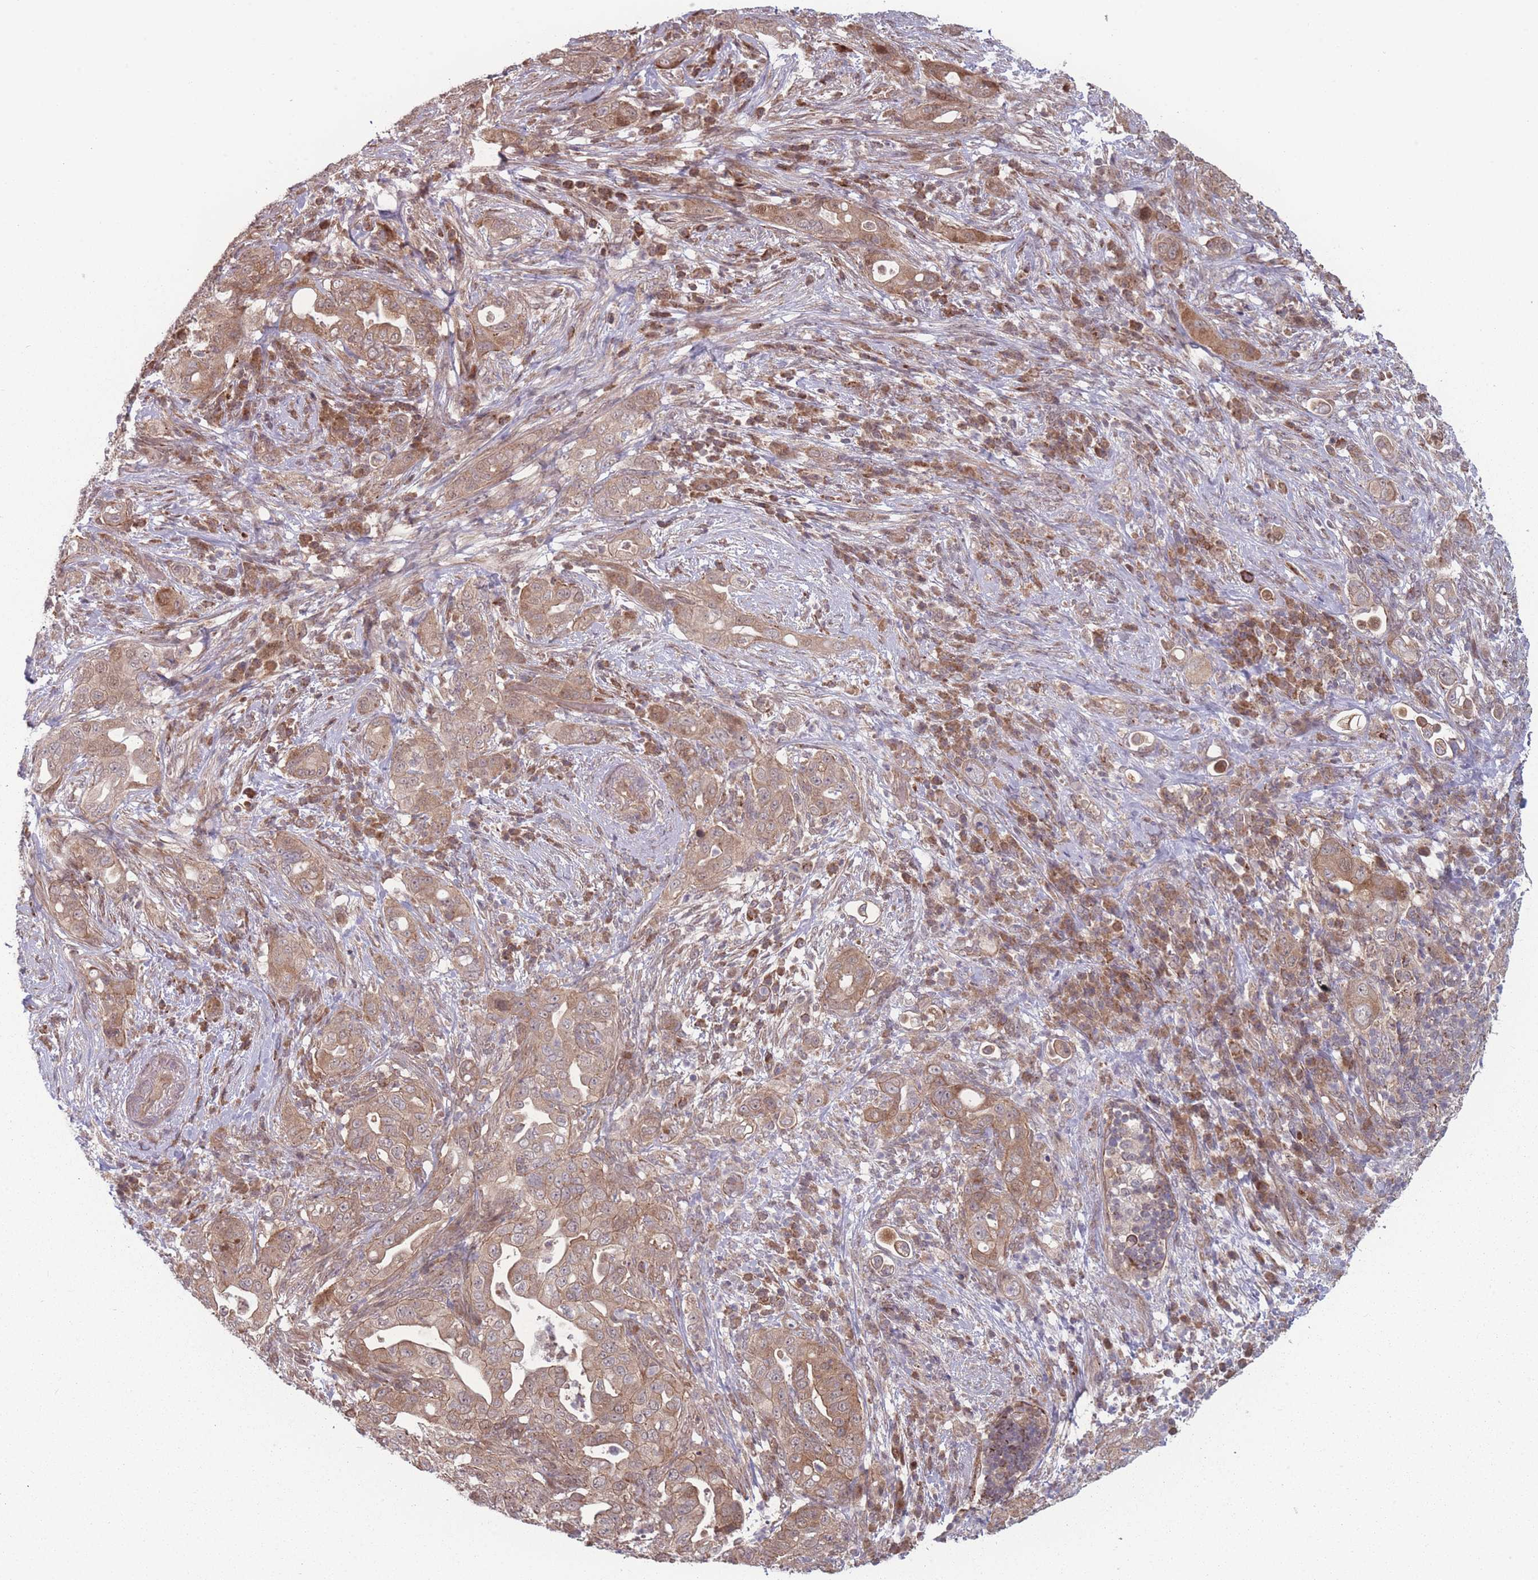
{"staining": {"intensity": "moderate", "quantity": ">75%", "location": "cytoplasmic/membranous"}, "tissue": "pancreatic cancer", "cell_type": "Tumor cells", "image_type": "cancer", "snomed": [{"axis": "morphology", "description": "Adenocarcinoma, NOS"}, {"axis": "topography", "description": "Pancreas"}], "caption": "Human pancreatic adenocarcinoma stained with a protein marker demonstrates moderate staining in tumor cells.", "gene": "RPS18", "patient": {"sex": "female", "age": 63}}